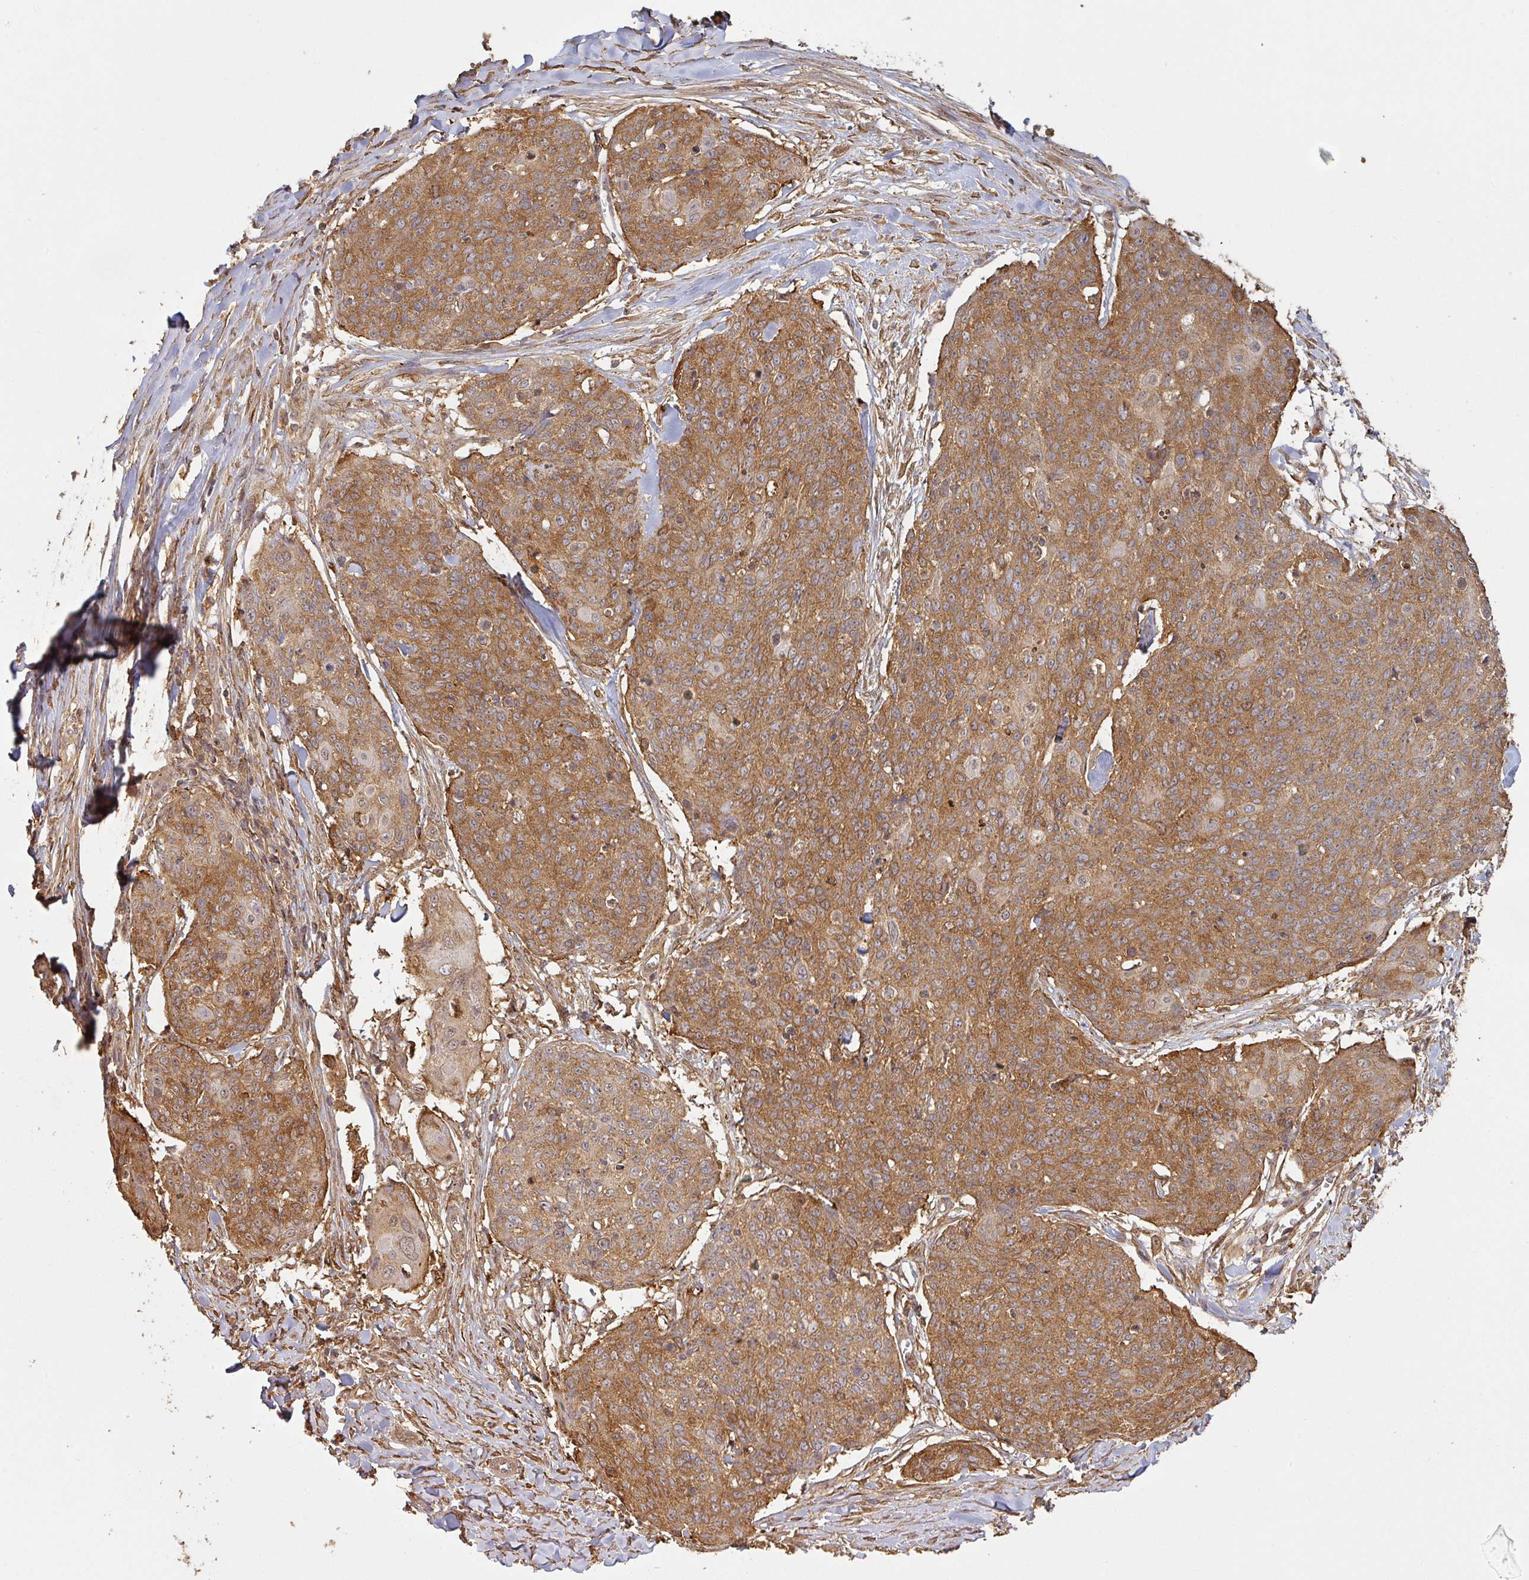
{"staining": {"intensity": "moderate", "quantity": ">75%", "location": "cytoplasmic/membranous"}, "tissue": "skin cancer", "cell_type": "Tumor cells", "image_type": "cancer", "snomed": [{"axis": "morphology", "description": "Squamous cell carcinoma, NOS"}, {"axis": "topography", "description": "Skin"}, {"axis": "topography", "description": "Vulva"}], "caption": "Immunohistochemical staining of human skin cancer shows moderate cytoplasmic/membranous protein expression in about >75% of tumor cells.", "gene": "ZNF322", "patient": {"sex": "female", "age": 85}}